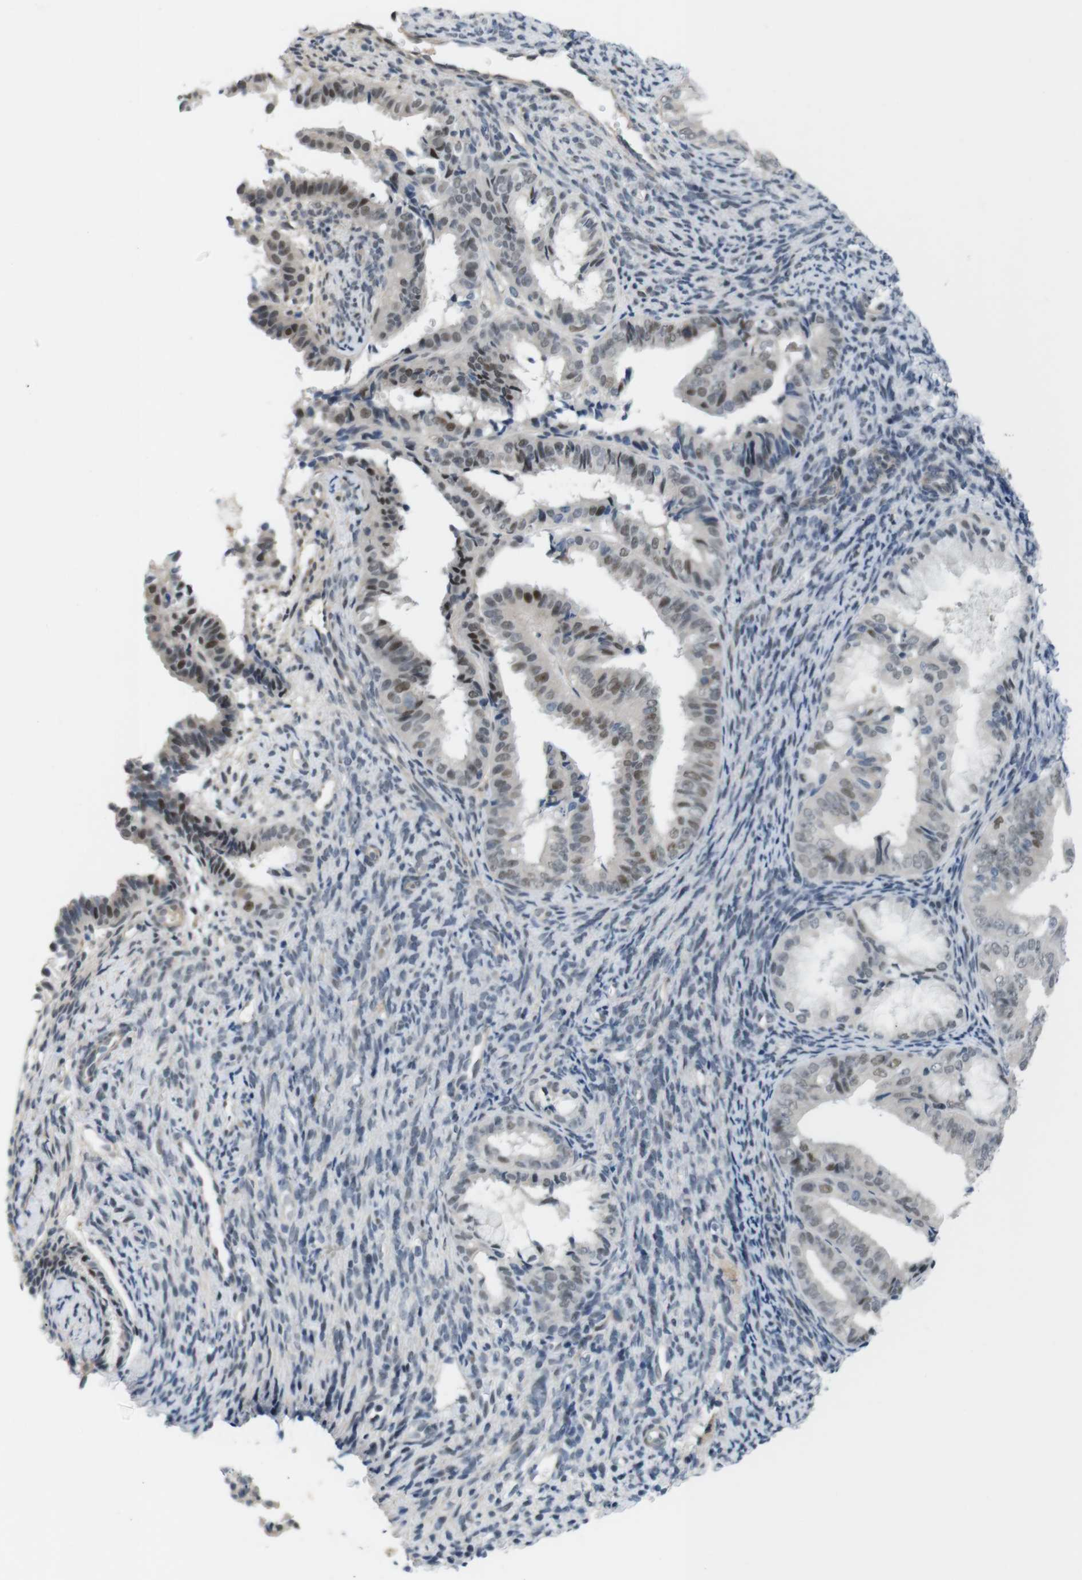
{"staining": {"intensity": "weak", "quantity": "25%-75%", "location": "nuclear"}, "tissue": "endometrial cancer", "cell_type": "Tumor cells", "image_type": "cancer", "snomed": [{"axis": "morphology", "description": "Adenocarcinoma, NOS"}, {"axis": "topography", "description": "Endometrium"}], "caption": "Brown immunohistochemical staining in human adenocarcinoma (endometrial) reveals weak nuclear staining in approximately 25%-75% of tumor cells.", "gene": "SMCO2", "patient": {"sex": "female", "age": 63}}